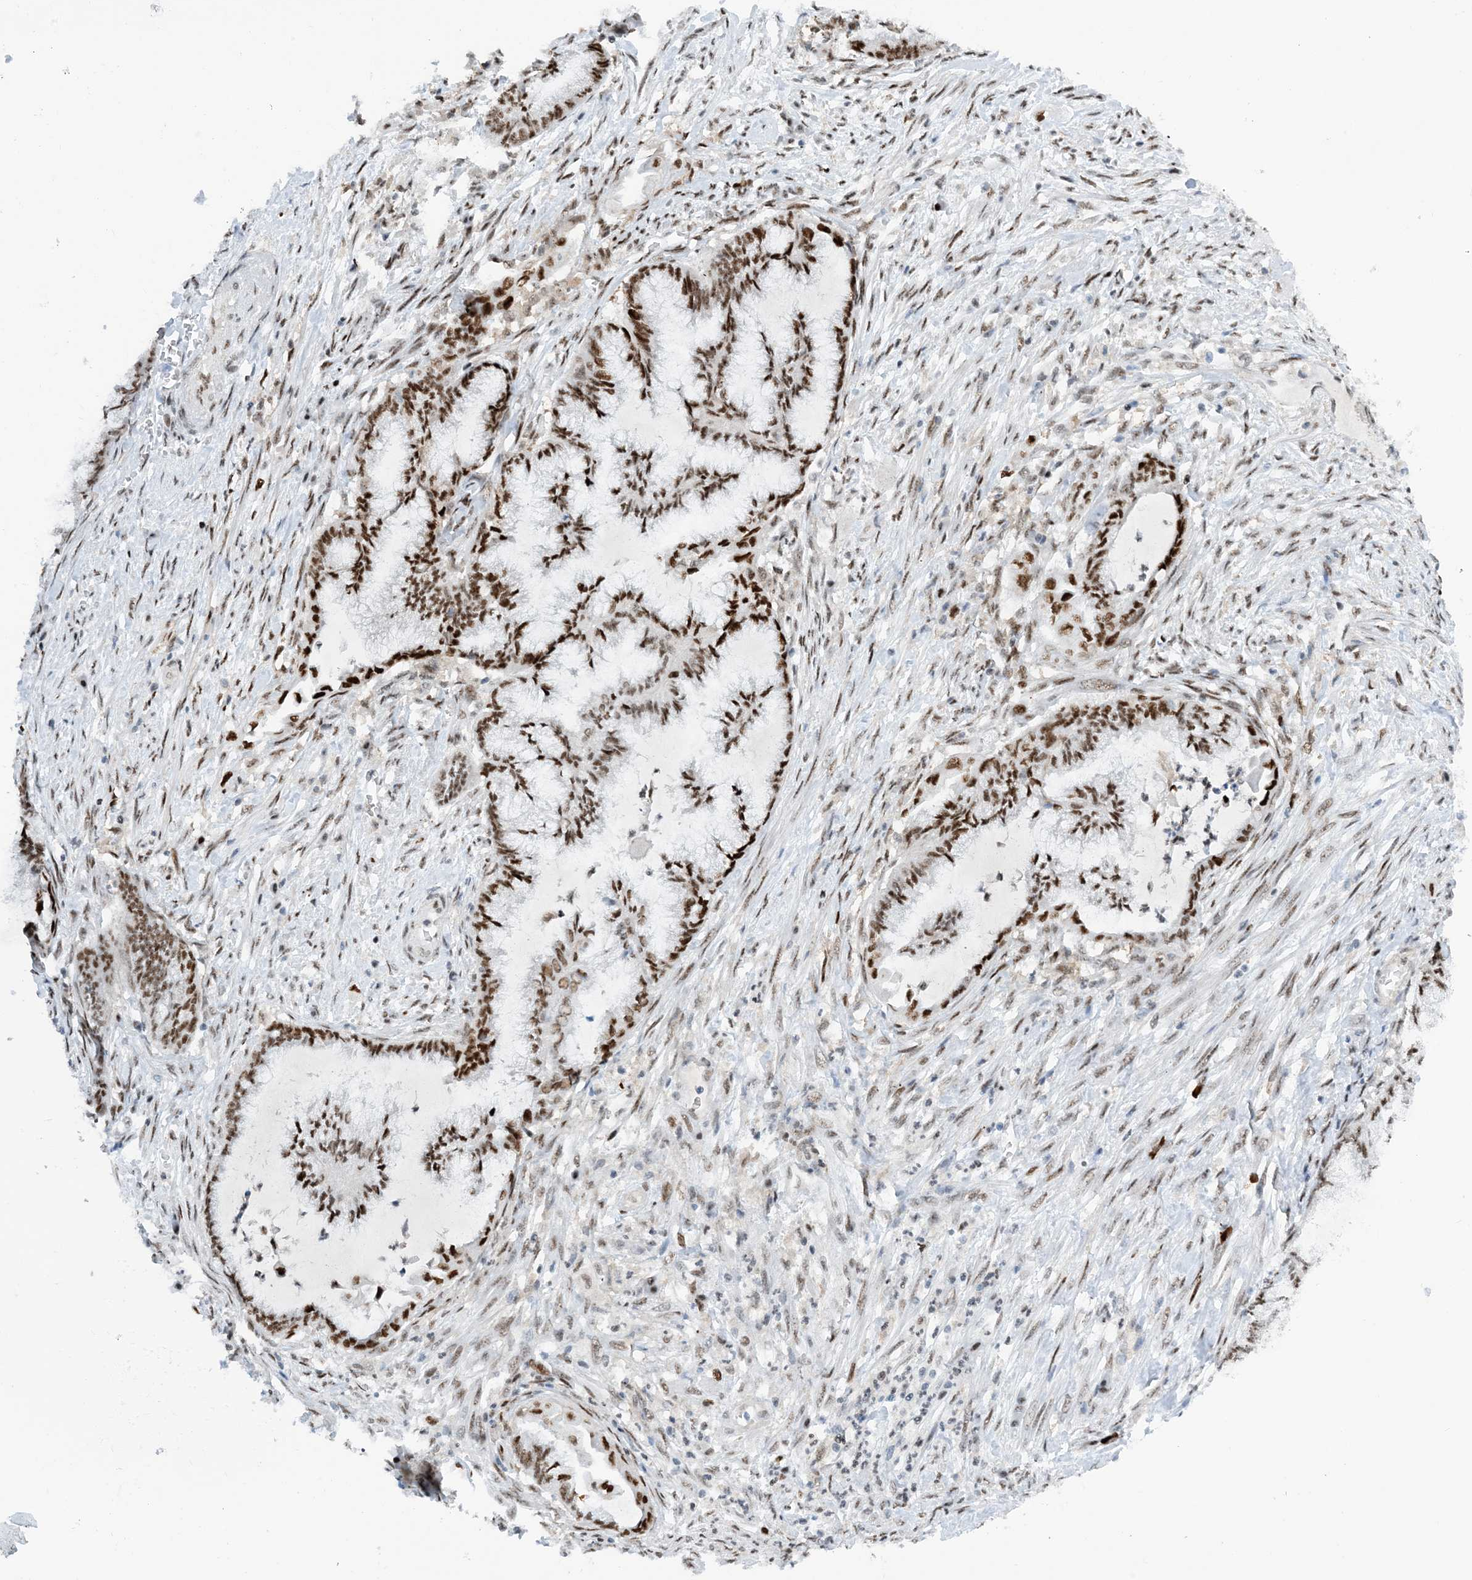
{"staining": {"intensity": "moderate", "quantity": ">75%", "location": "nuclear"}, "tissue": "endometrial cancer", "cell_type": "Tumor cells", "image_type": "cancer", "snomed": [{"axis": "morphology", "description": "Adenocarcinoma, NOS"}, {"axis": "topography", "description": "Endometrium"}], "caption": "A histopathology image of human endometrial cancer (adenocarcinoma) stained for a protein displays moderate nuclear brown staining in tumor cells. (Stains: DAB in brown, nuclei in blue, Microscopy: brightfield microscopy at high magnification).", "gene": "HEMK1", "patient": {"sex": "female", "age": 86}}